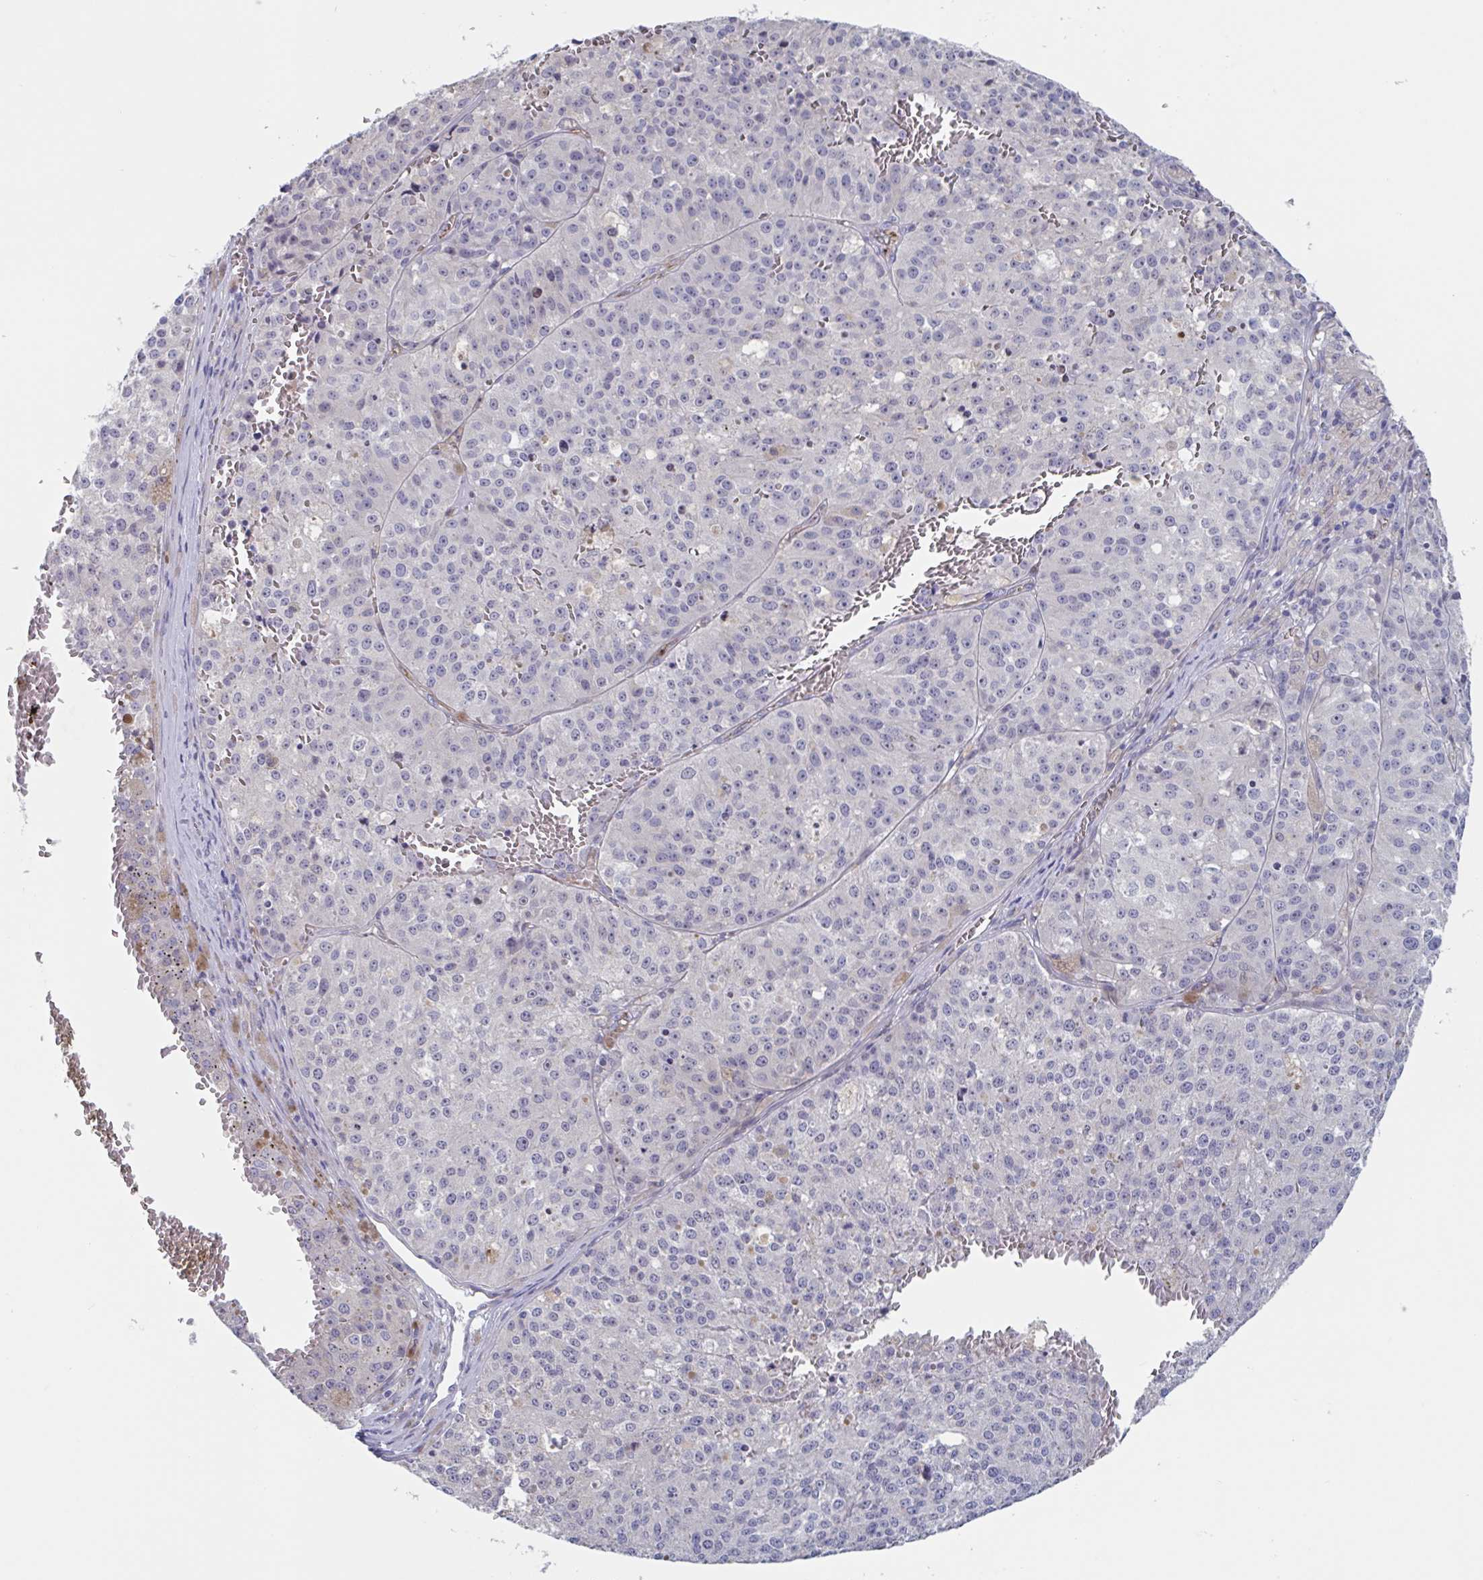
{"staining": {"intensity": "negative", "quantity": "none", "location": "none"}, "tissue": "melanoma", "cell_type": "Tumor cells", "image_type": "cancer", "snomed": [{"axis": "morphology", "description": "Malignant melanoma, Metastatic site"}, {"axis": "topography", "description": "Lymph node"}], "caption": "This is an immunohistochemistry (IHC) photomicrograph of melanoma. There is no staining in tumor cells.", "gene": "ST14", "patient": {"sex": "female", "age": 64}}